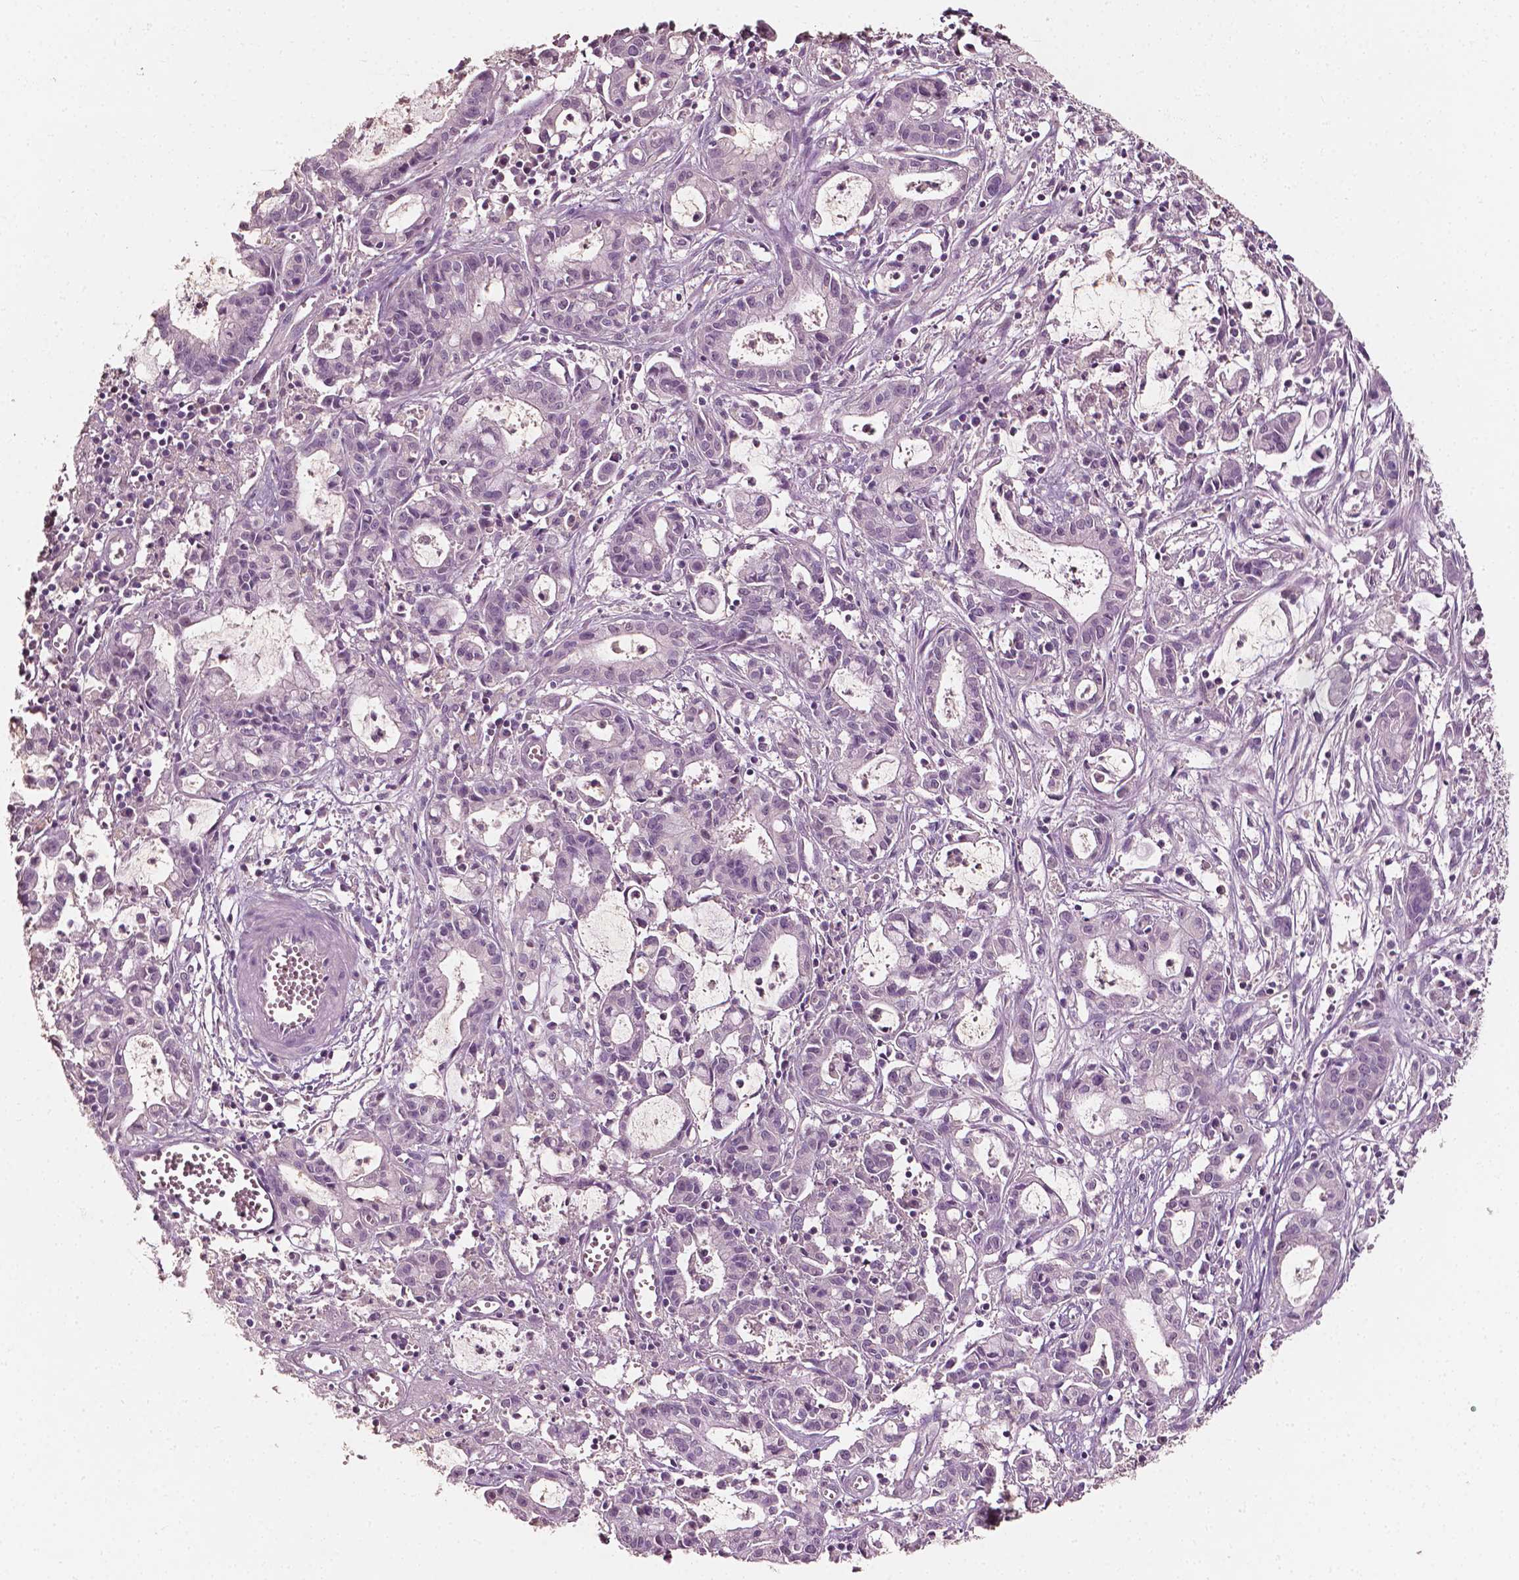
{"staining": {"intensity": "negative", "quantity": "none", "location": "none"}, "tissue": "pancreatic cancer", "cell_type": "Tumor cells", "image_type": "cancer", "snomed": [{"axis": "morphology", "description": "Adenocarcinoma, NOS"}, {"axis": "topography", "description": "Pancreas"}], "caption": "This is an immunohistochemistry histopathology image of pancreatic adenocarcinoma. There is no staining in tumor cells.", "gene": "PLA2R1", "patient": {"sex": "male", "age": 48}}